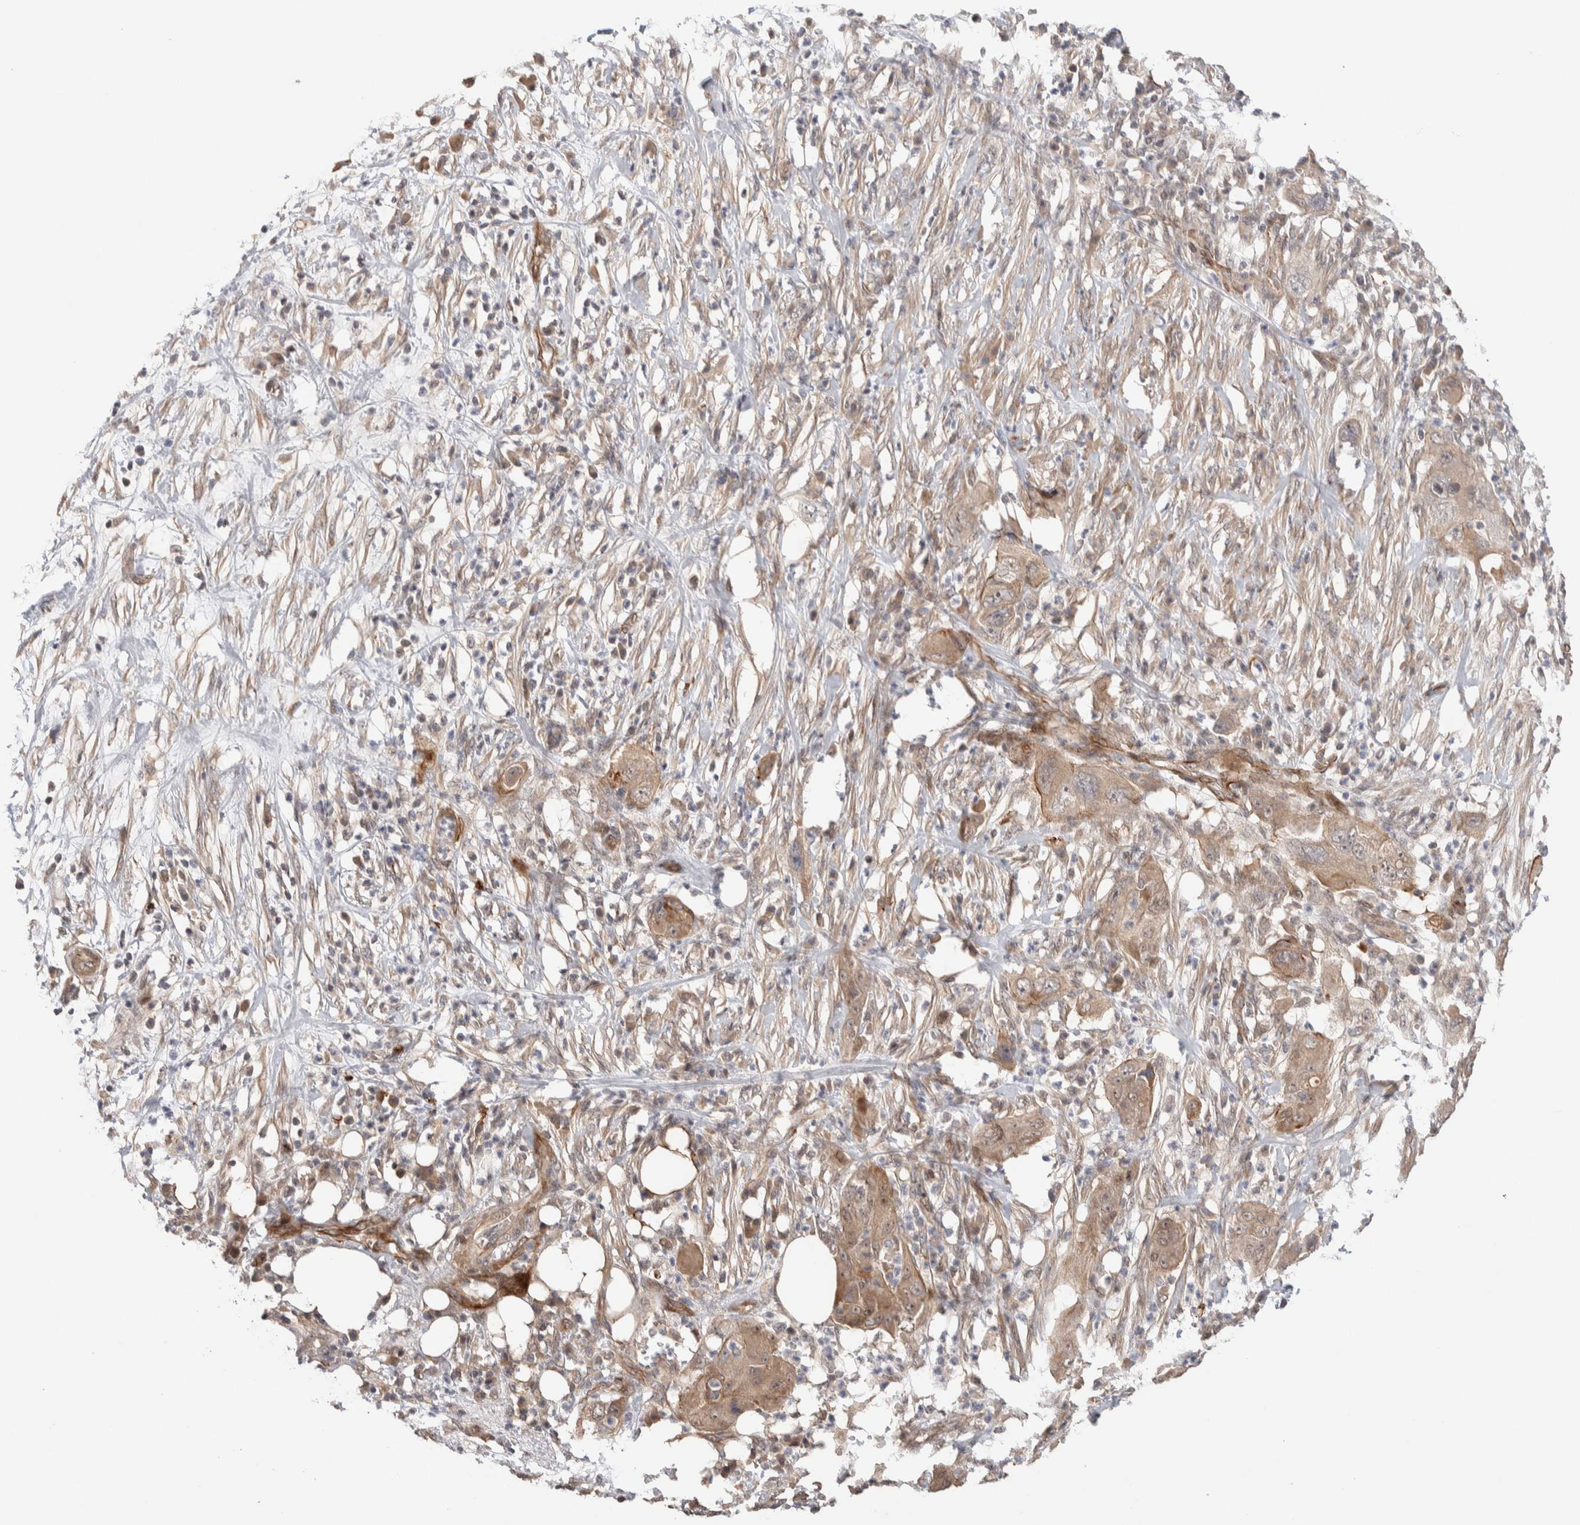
{"staining": {"intensity": "moderate", "quantity": ">75%", "location": "cytoplasmic/membranous,nuclear"}, "tissue": "pancreatic cancer", "cell_type": "Tumor cells", "image_type": "cancer", "snomed": [{"axis": "morphology", "description": "Adenocarcinoma, NOS"}, {"axis": "topography", "description": "Pancreas"}], "caption": "A histopathology image of human pancreatic adenocarcinoma stained for a protein shows moderate cytoplasmic/membranous and nuclear brown staining in tumor cells. (DAB (3,3'-diaminobenzidine) IHC with brightfield microscopy, high magnification).", "gene": "PRDM15", "patient": {"sex": "female", "age": 78}}